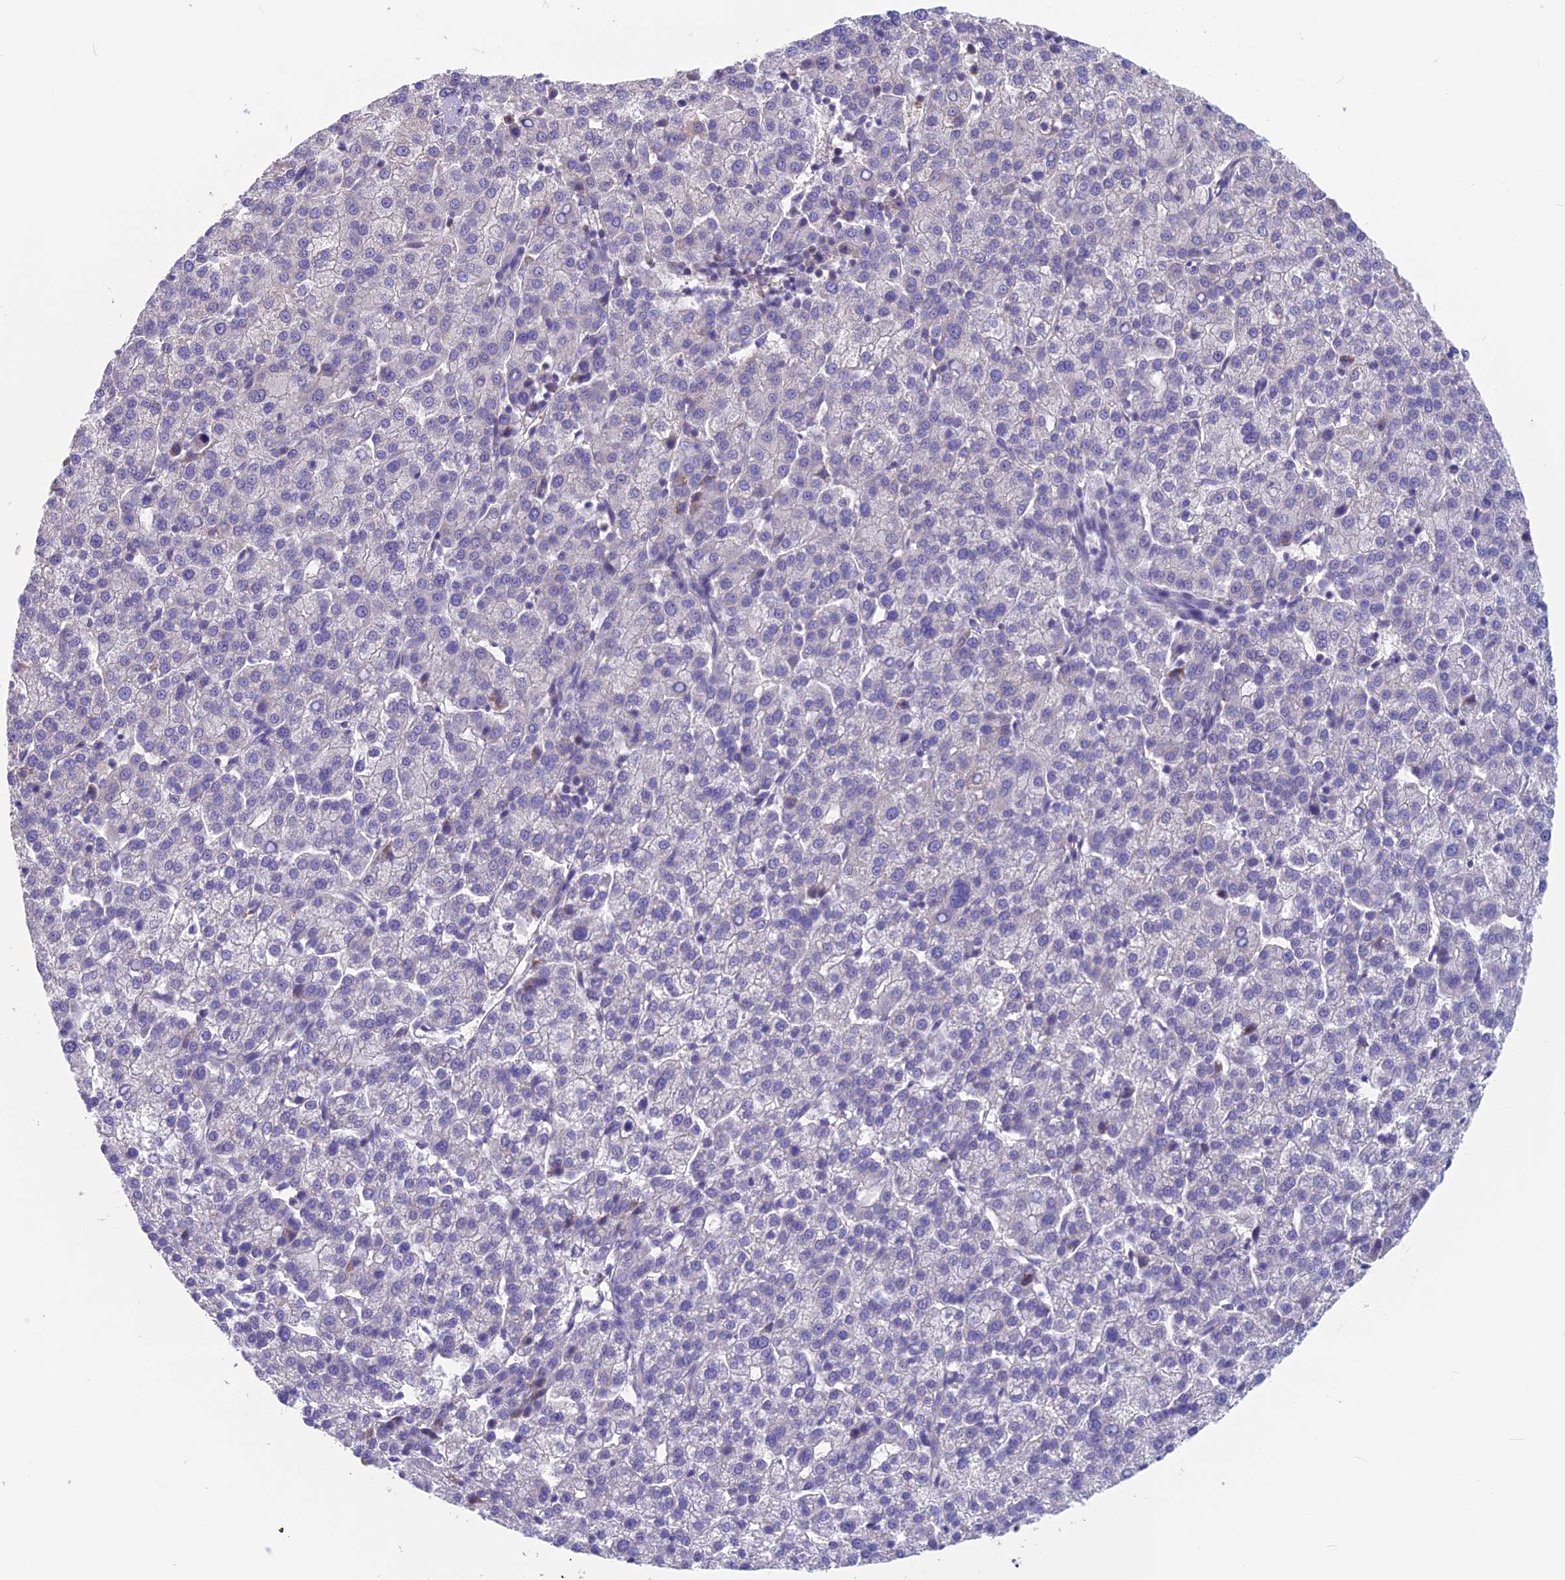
{"staining": {"intensity": "negative", "quantity": "none", "location": "none"}, "tissue": "liver cancer", "cell_type": "Tumor cells", "image_type": "cancer", "snomed": [{"axis": "morphology", "description": "Carcinoma, Hepatocellular, NOS"}, {"axis": "topography", "description": "Liver"}], "caption": "DAB immunohistochemical staining of human liver hepatocellular carcinoma reveals no significant expression in tumor cells.", "gene": "SNAP91", "patient": {"sex": "female", "age": 58}}